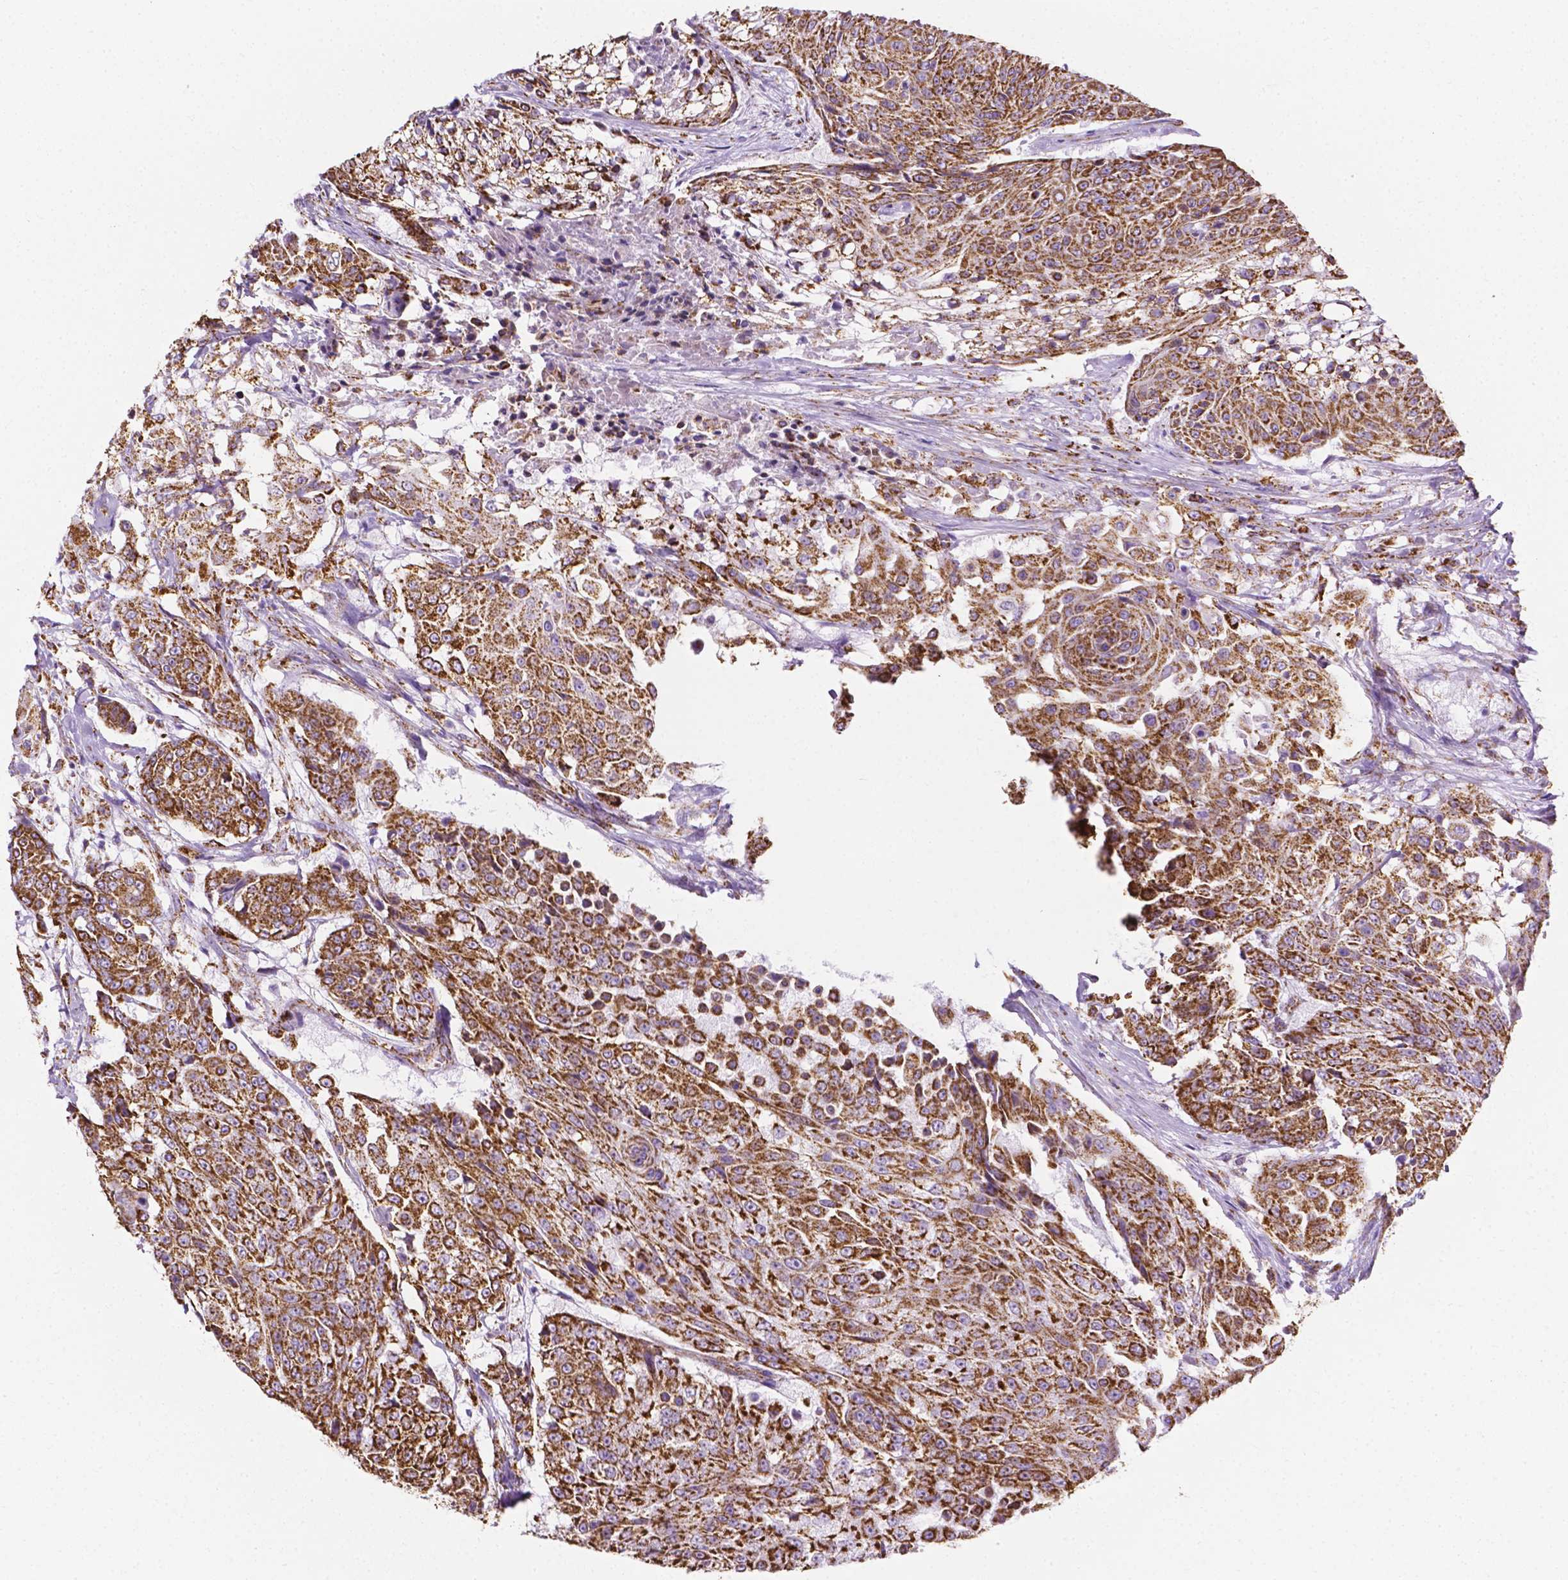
{"staining": {"intensity": "strong", "quantity": ">75%", "location": "cytoplasmic/membranous"}, "tissue": "urothelial cancer", "cell_type": "Tumor cells", "image_type": "cancer", "snomed": [{"axis": "morphology", "description": "Urothelial carcinoma, High grade"}, {"axis": "topography", "description": "Urinary bladder"}], "caption": "Urothelial cancer was stained to show a protein in brown. There is high levels of strong cytoplasmic/membranous staining in about >75% of tumor cells.", "gene": "RMDN3", "patient": {"sex": "female", "age": 63}}